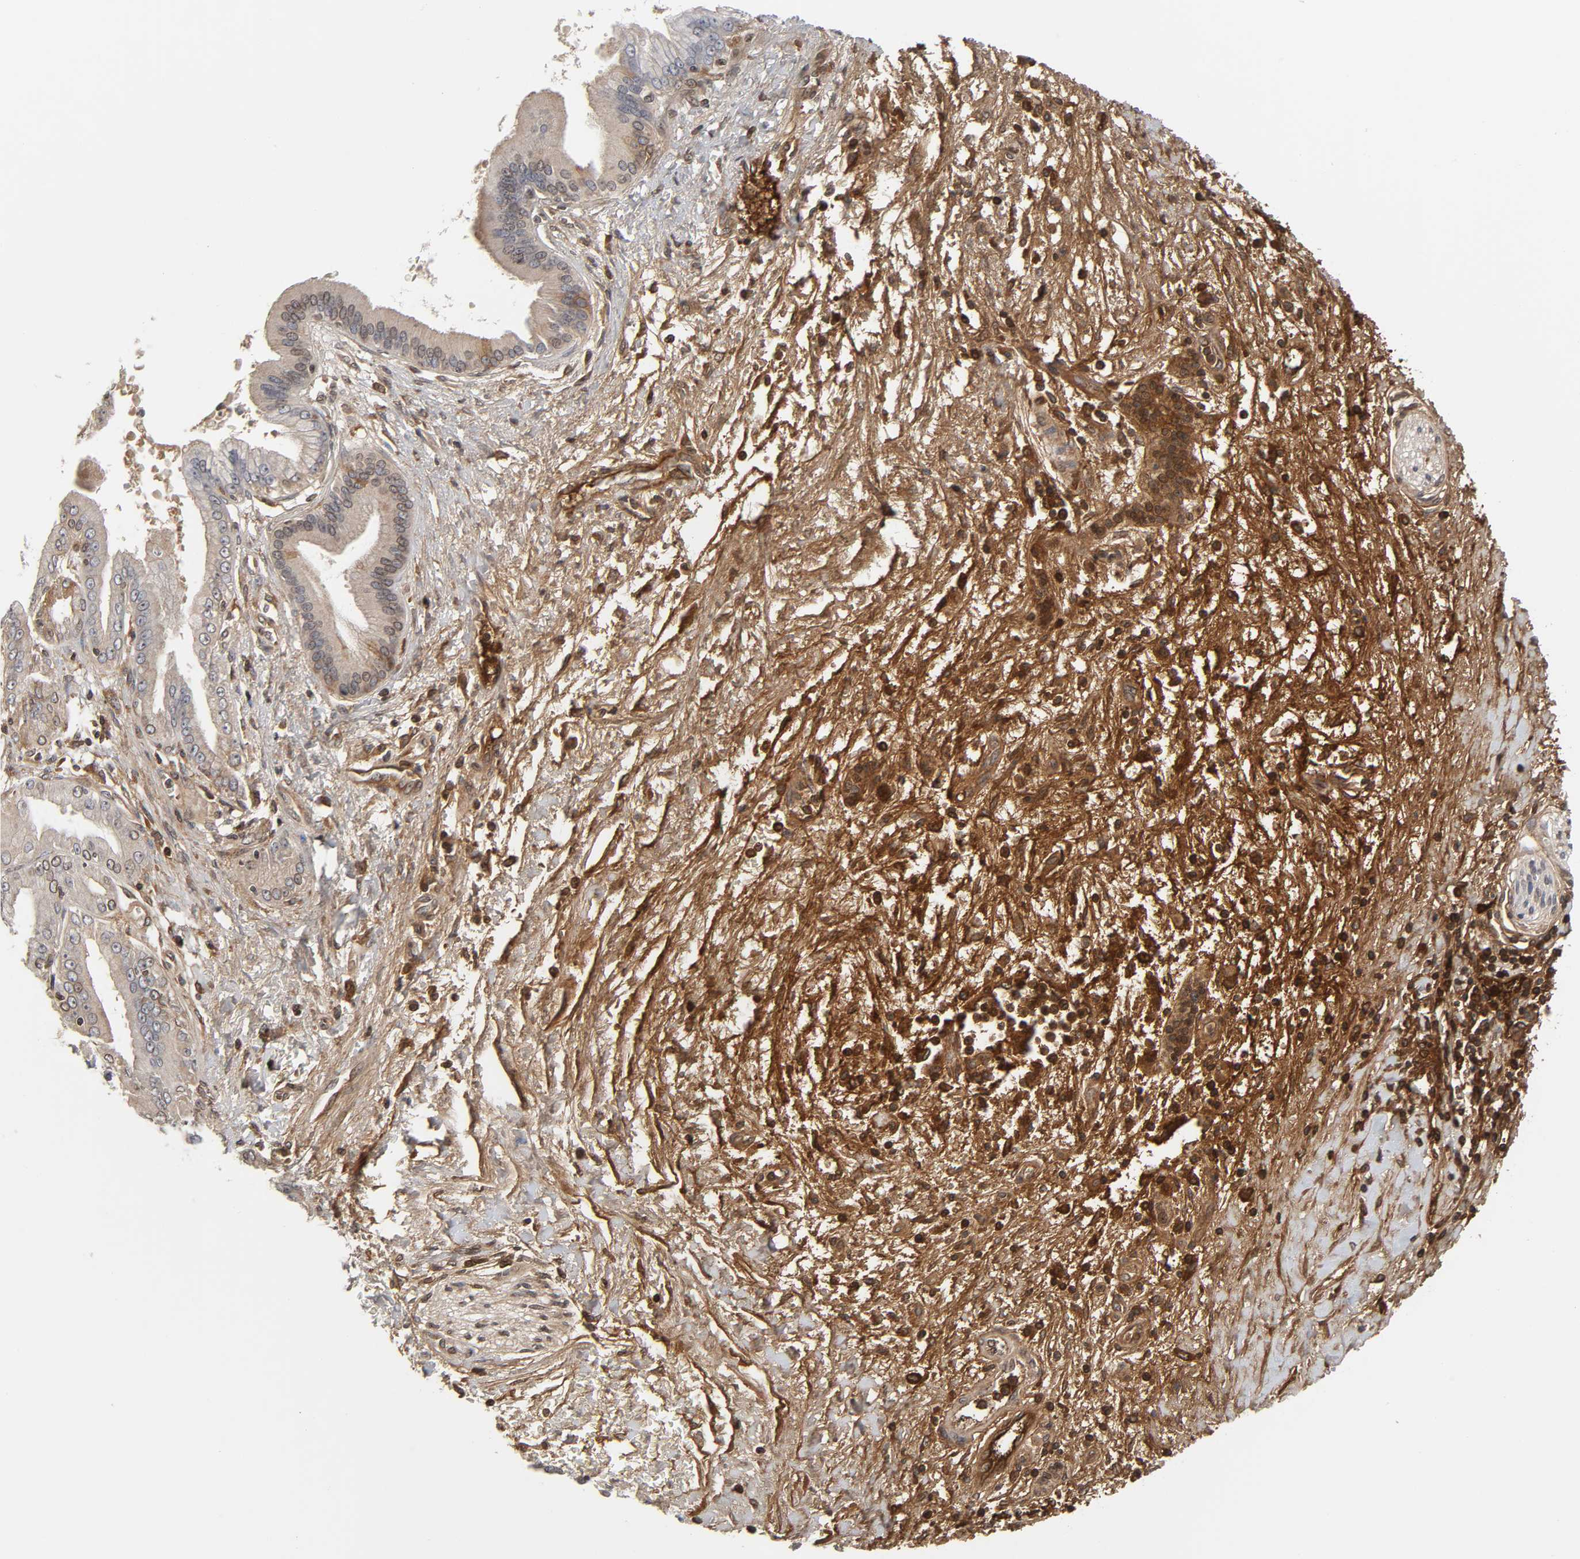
{"staining": {"intensity": "weak", "quantity": "25%-75%", "location": "cytoplasmic/membranous,nuclear"}, "tissue": "pancreatic cancer", "cell_type": "Tumor cells", "image_type": "cancer", "snomed": [{"axis": "morphology", "description": "Adenocarcinoma, NOS"}, {"axis": "topography", "description": "Pancreas"}], "caption": "High-power microscopy captured an immunohistochemistry (IHC) photomicrograph of pancreatic cancer (adenocarcinoma), revealing weak cytoplasmic/membranous and nuclear expression in approximately 25%-75% of tumor cells.", "gene": "CPN2", "patient": {"sex": "male", "age": 59}}